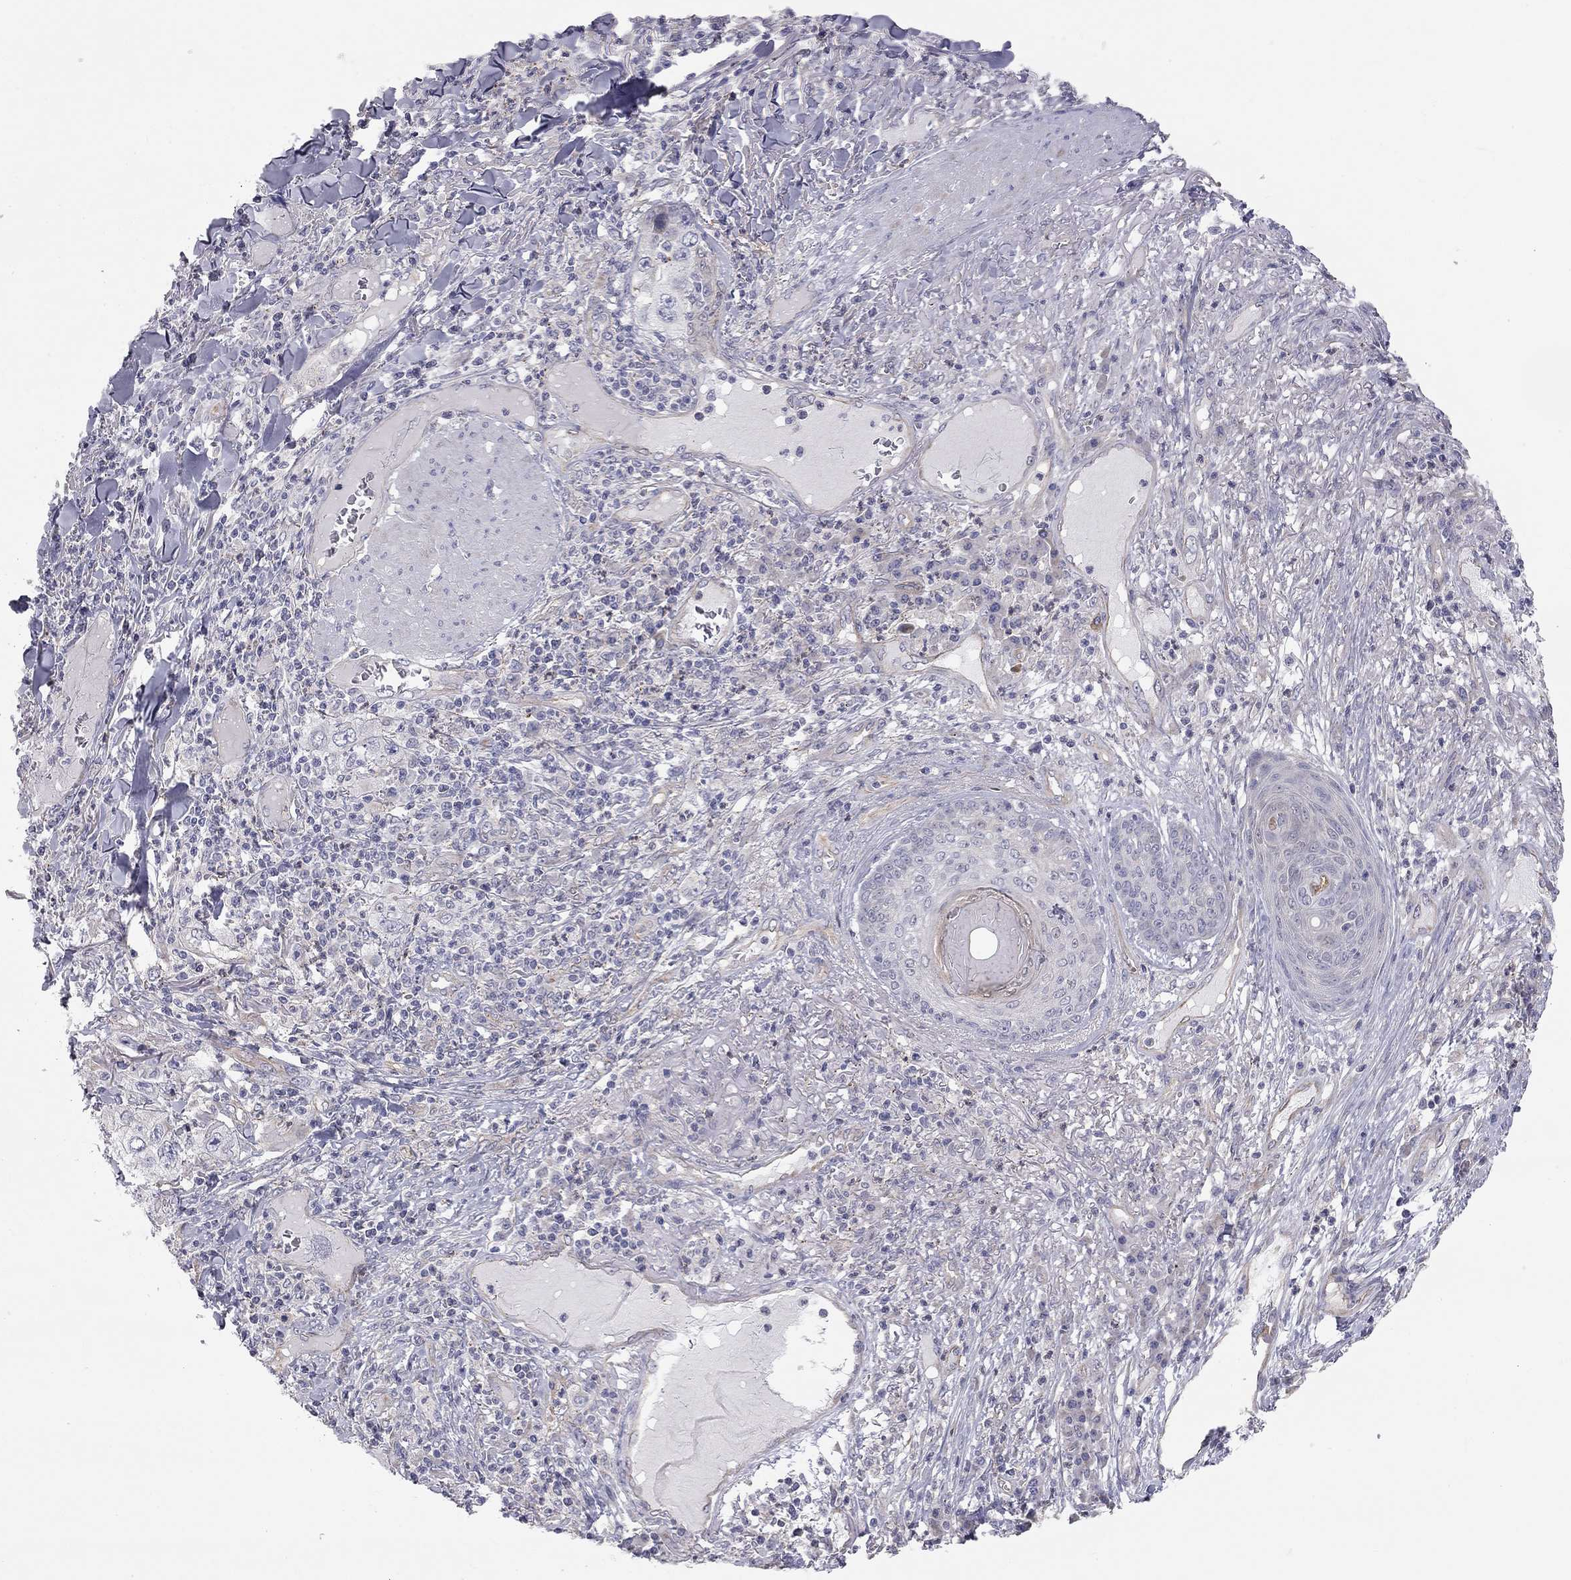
{"staining": {"intensity": "negative", "quantity": "none", "location": "none"}, "tissue": "skin cancer", "cell_type": "Tumor cells", "image_type": "cancer", "snomed": [{"axis": "morphology", "description": "Squamous cell carcinoma, NOS"}, {"axis": "topography", "description": "Skin"}], "caption": "Immunohistochemistry (IHC) image of neoplastic tissue: human skin cancer stained with DAB displays no significant protein expression in tumor cells.", "gene": "GPRC5B", "patient": {"sex": "male", "age": 82}}